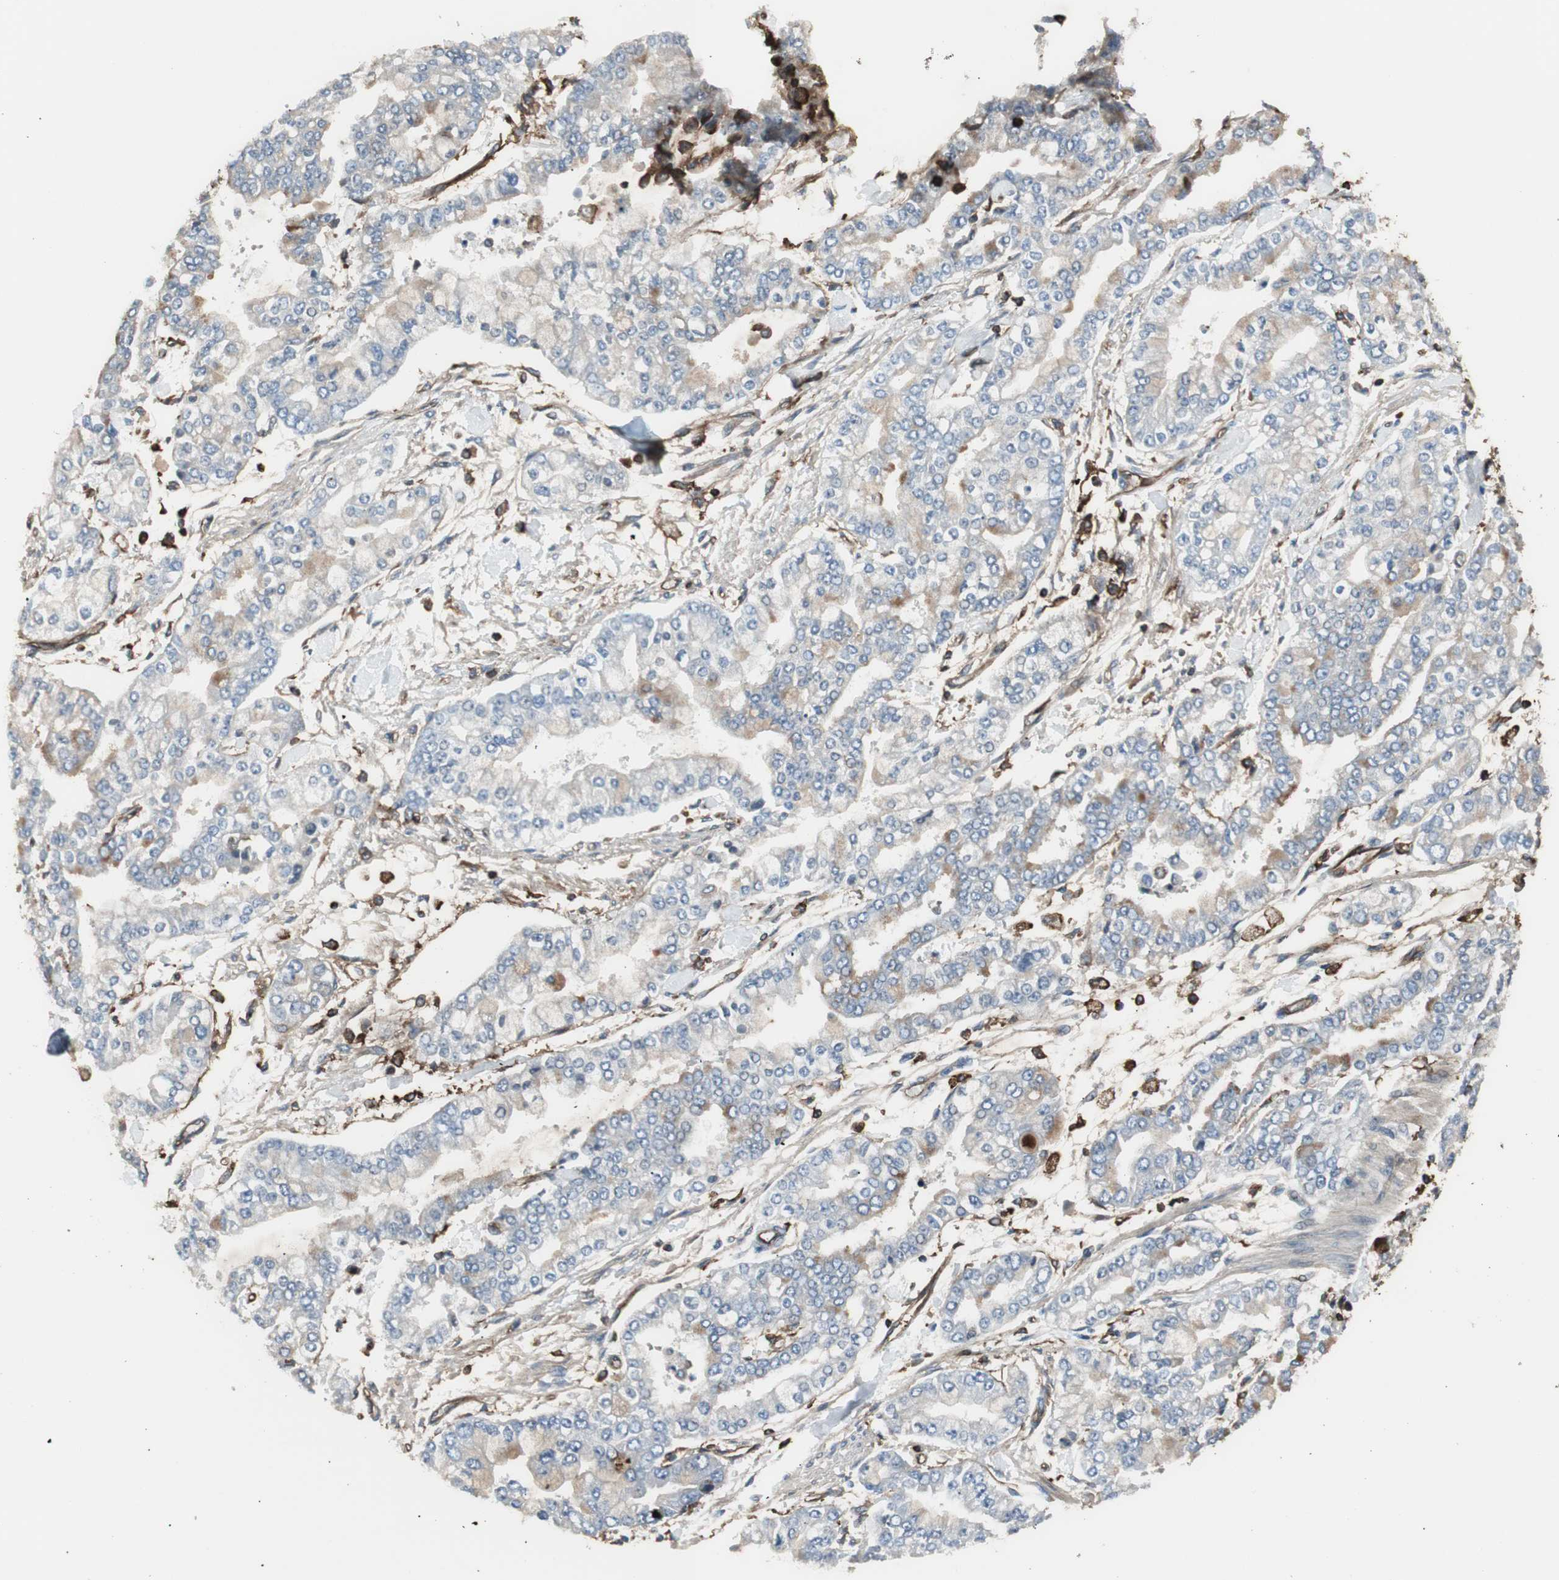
{"staining": {"intensity": "weak", "quantity": "25%-75%", "location": "cytoplasmic/membranous"}, "tissue": "stomach cancer", "cell_type": "Tumor cells", "image_type": "cancer", "snomed": [{"axis": "morphology", "description": "Normal tissue, NOS"}, {"axis": "morphology", "description": "Adenocarcinoma, NOS"}, {"axis": "topography", "description": "Stomach, upper"}, {"axis": "topography", "description": "Stomach"}], "caption": "Stomach cancer stained with a brown dye reveals weak cytoplasmic/membranous positive positivity in about 25%-75% of tumor cells.", "gene": "B2M", "patient": {"sex": "male", "age": 76}}